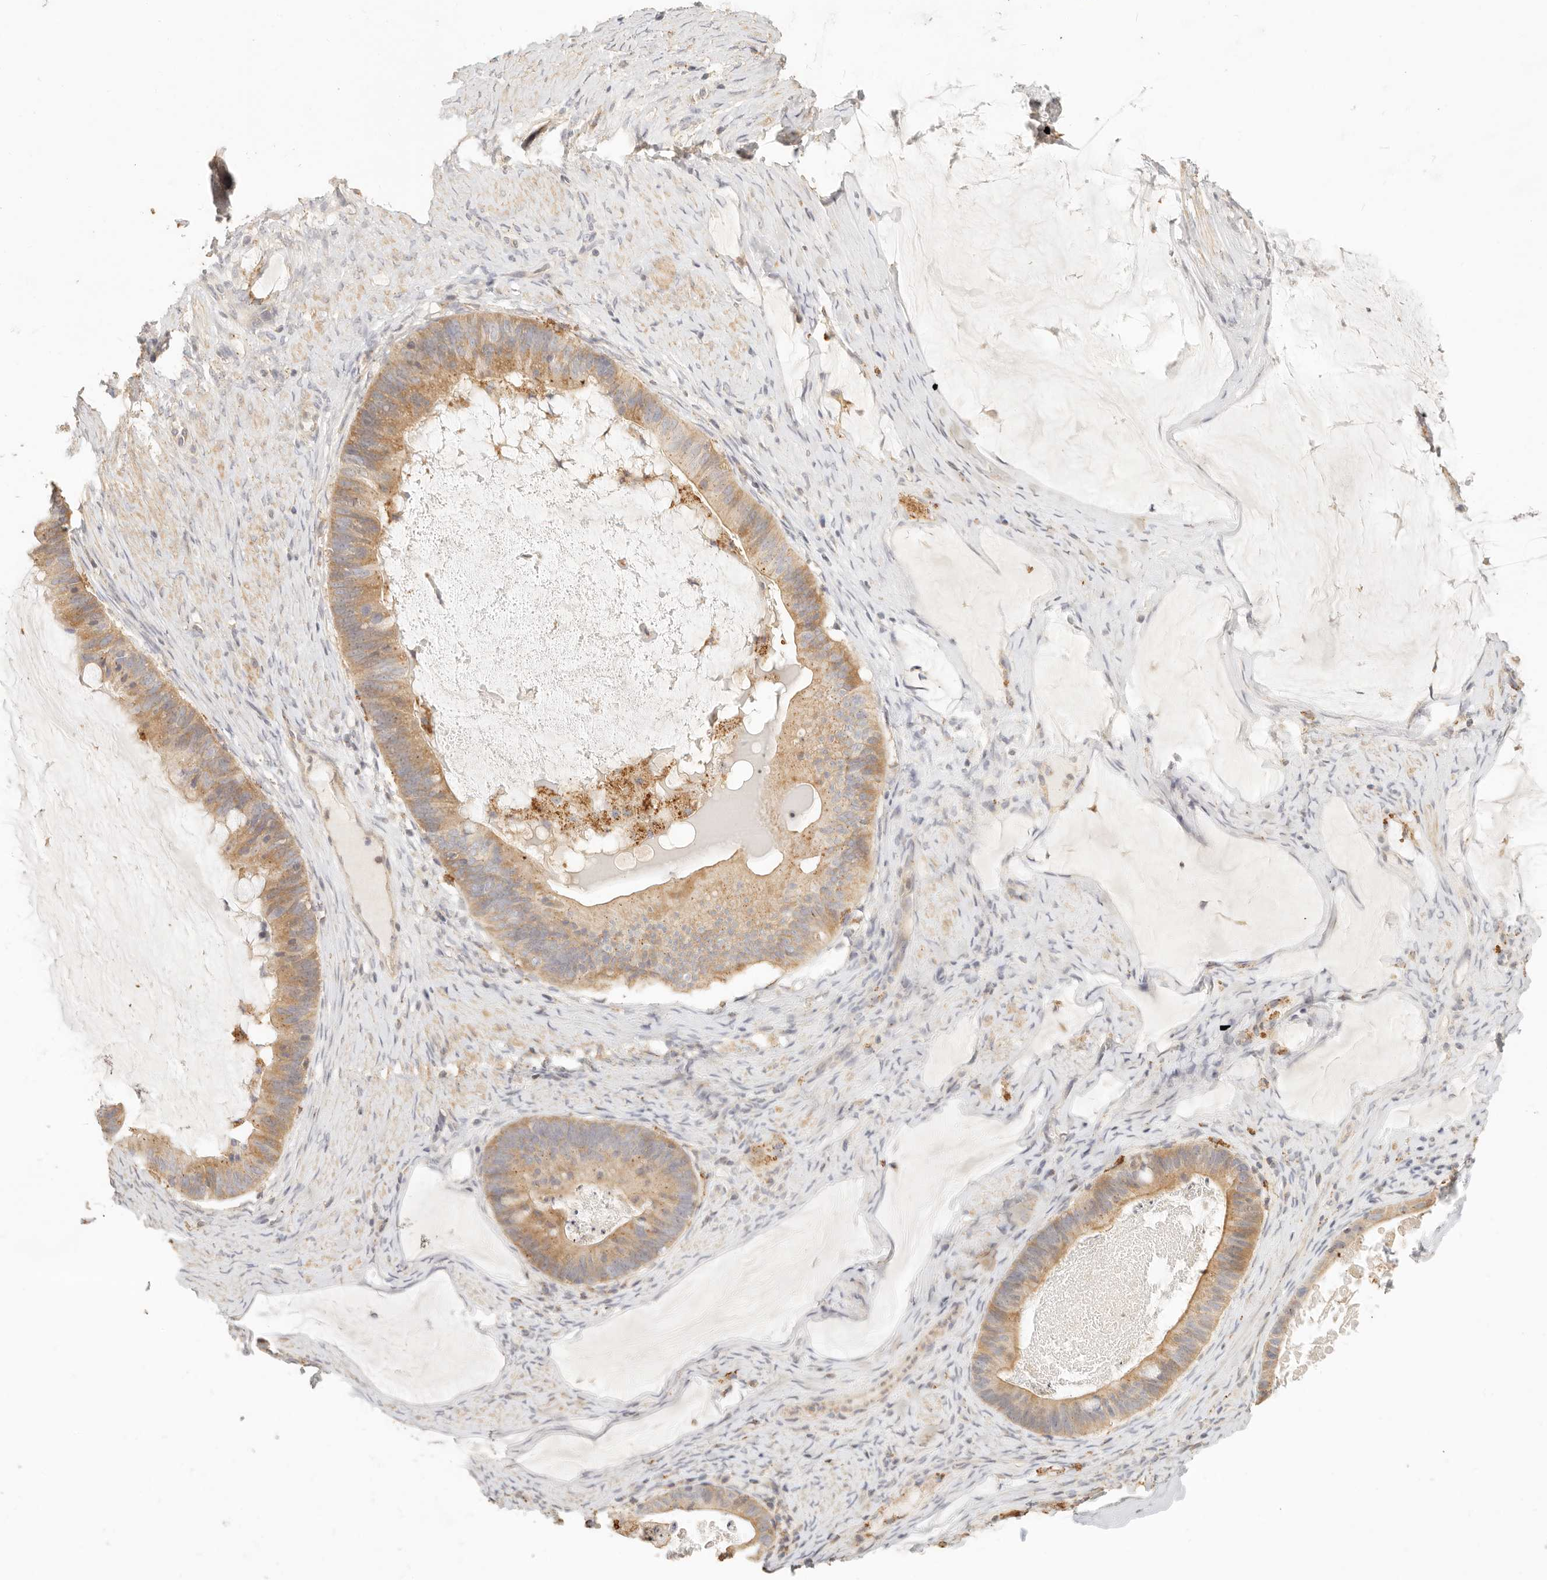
{"staining": {"intensity": "moderate", "quantity": ">75%", "location": "cytoplasmic/membranous"}, "tissue": "ovarian cancer", "cell_type": "Tumor cells", "image_type": "cancer", "snomed": [{"axis": "morphology", "description": "Cystadenocarcinoma, mucinous, NOS"}, {"axis": "topography", "description": "Ovary"}], "caption": "Mucinous cystadenocarcinoma (ovarian) tissue reveals moderate cytoplasmic/membranous staining in about >75% of tumor cells", "gene": "CNMD", "patient": {"sex": "female", "age": 61}}